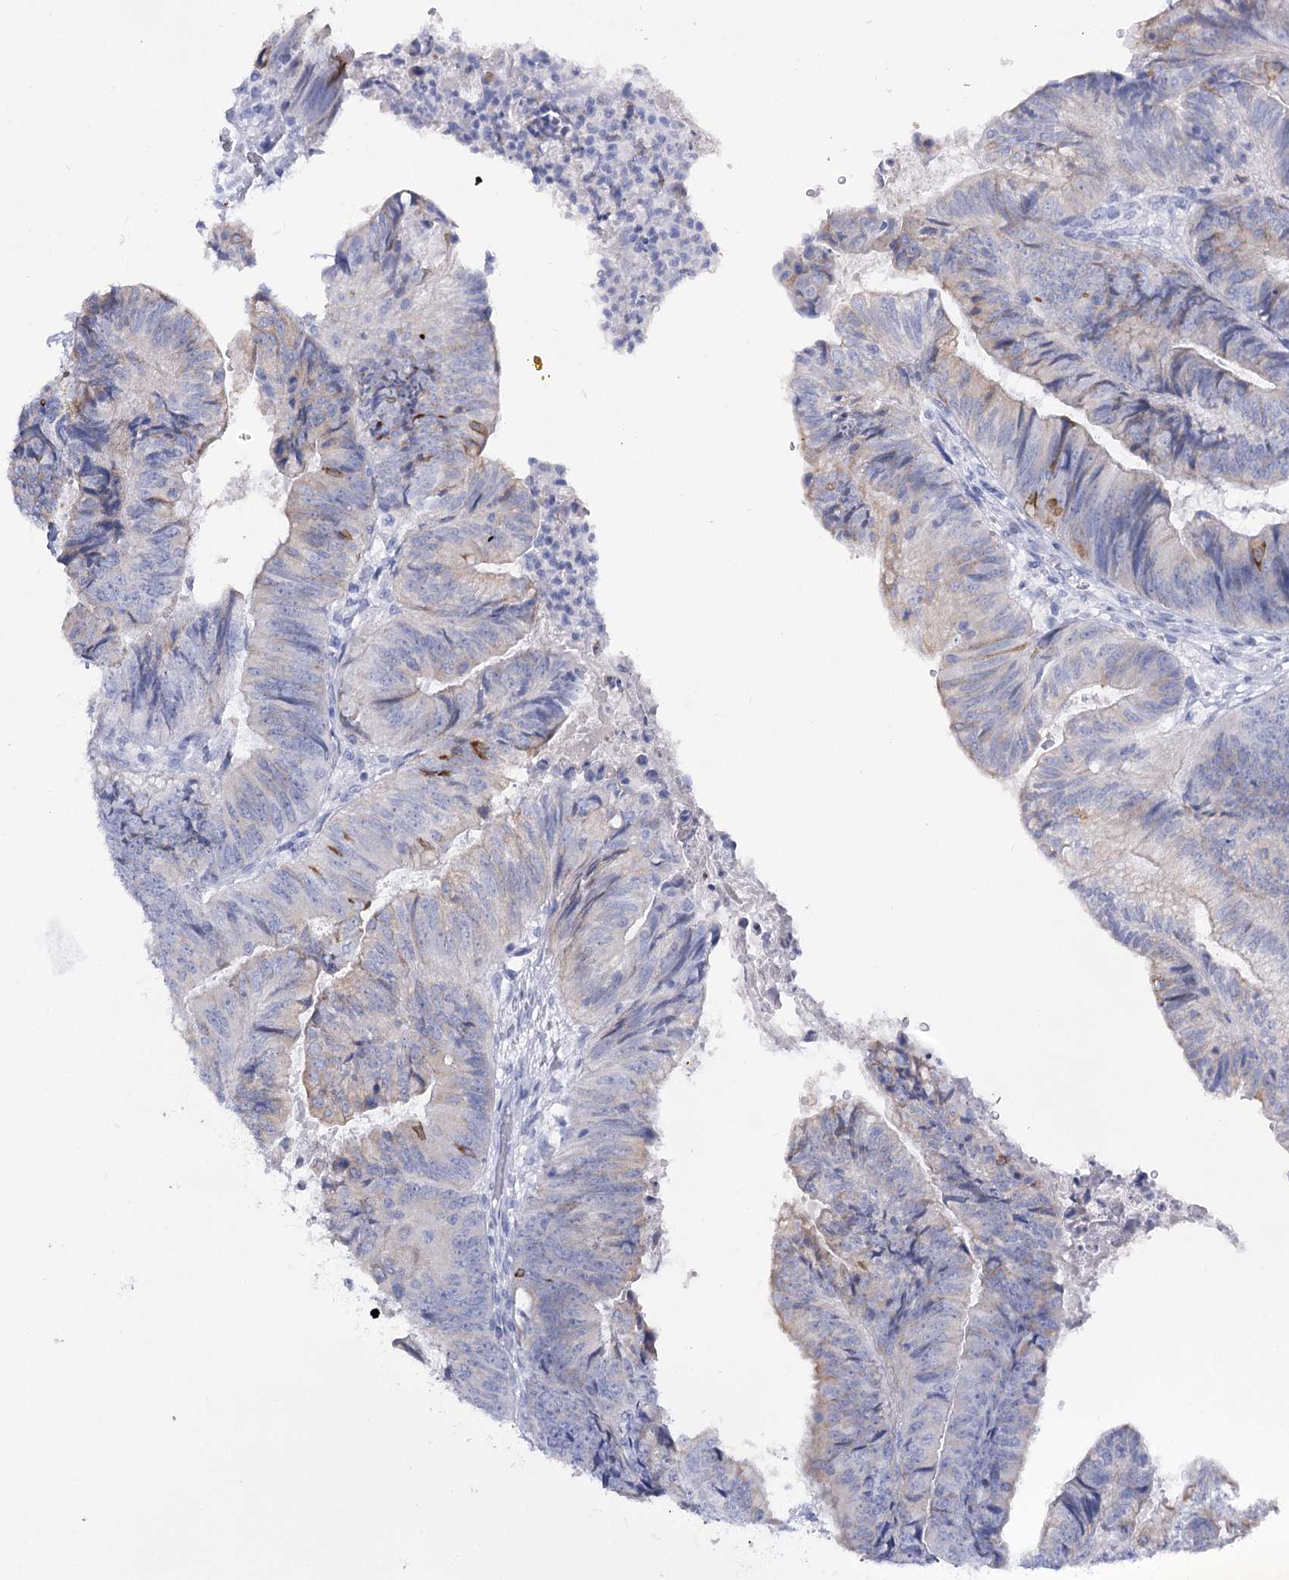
{"staining": {"intensity": "moderate", "quantity": "<25%", "location": "cytoplasmic/membranous"}, "tissue": "colorectal cancer", "cell_type": "Tumor cells", "image_type": "cancer", "snomed": [{"axis": "morphology", "description": "Adenocarcinoma, NOS"}, {"axis": "topography", "description": "Colon"}], "caption": "Tumor cells display low levels of moderate cytoplasmic/membranous staining in about <25% of cells in human colorectal cancer (adenocarcinoma). (Stains: DAB in brown, nuclei in blue, Microscopy: brightfield microscopy at high magnification).", "gene": "RNF186", "patient": {"sex": "female", "age": 67}}